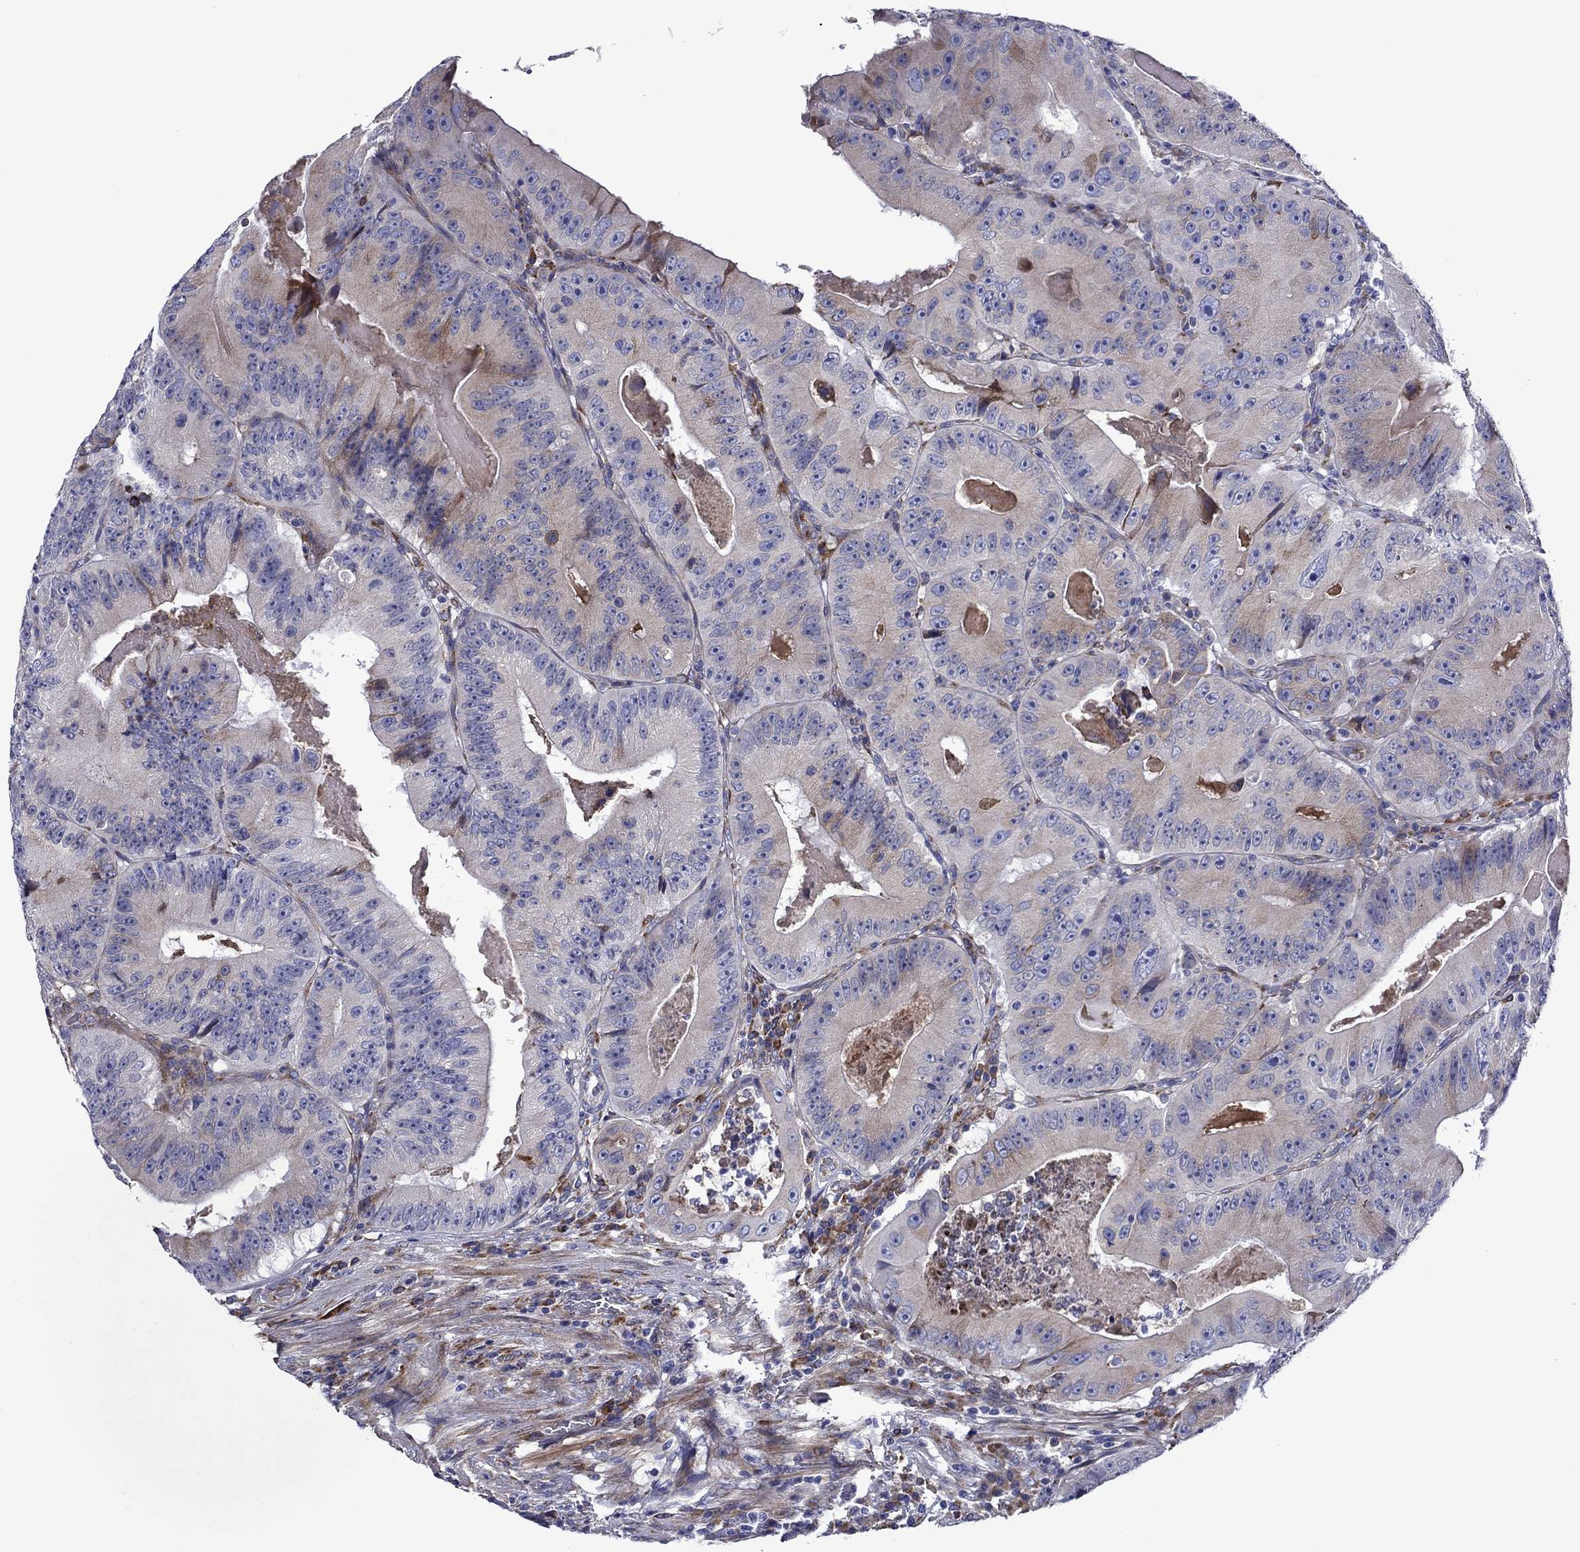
{"staining": {"intensity": "negative", "quantity": "none", "location": "none"}, "tissue": "colorectal cancer", "cell_type": "Tumor cells", "image_type": "cancer", "snomed": [{"axis": "morphology", "description": "Adenocarcinoma, NOS"}, {"axis": "topography", "description": "Colon"}], "caption": "IHC image of neoplastic tissue: colorectal adenocarcinoma stained with DAB (3,3'-diaminobenzidine) exhibits no significant protein expression in tumor cells. Brightfield microscopy of IHC stained with DAB (3,3'-diaminobenzidine) (brown) and hematoxylin (blue), captured at high magnification.", "gene": "HSPG2", "patient": {"sex": "female", "age": 86}}